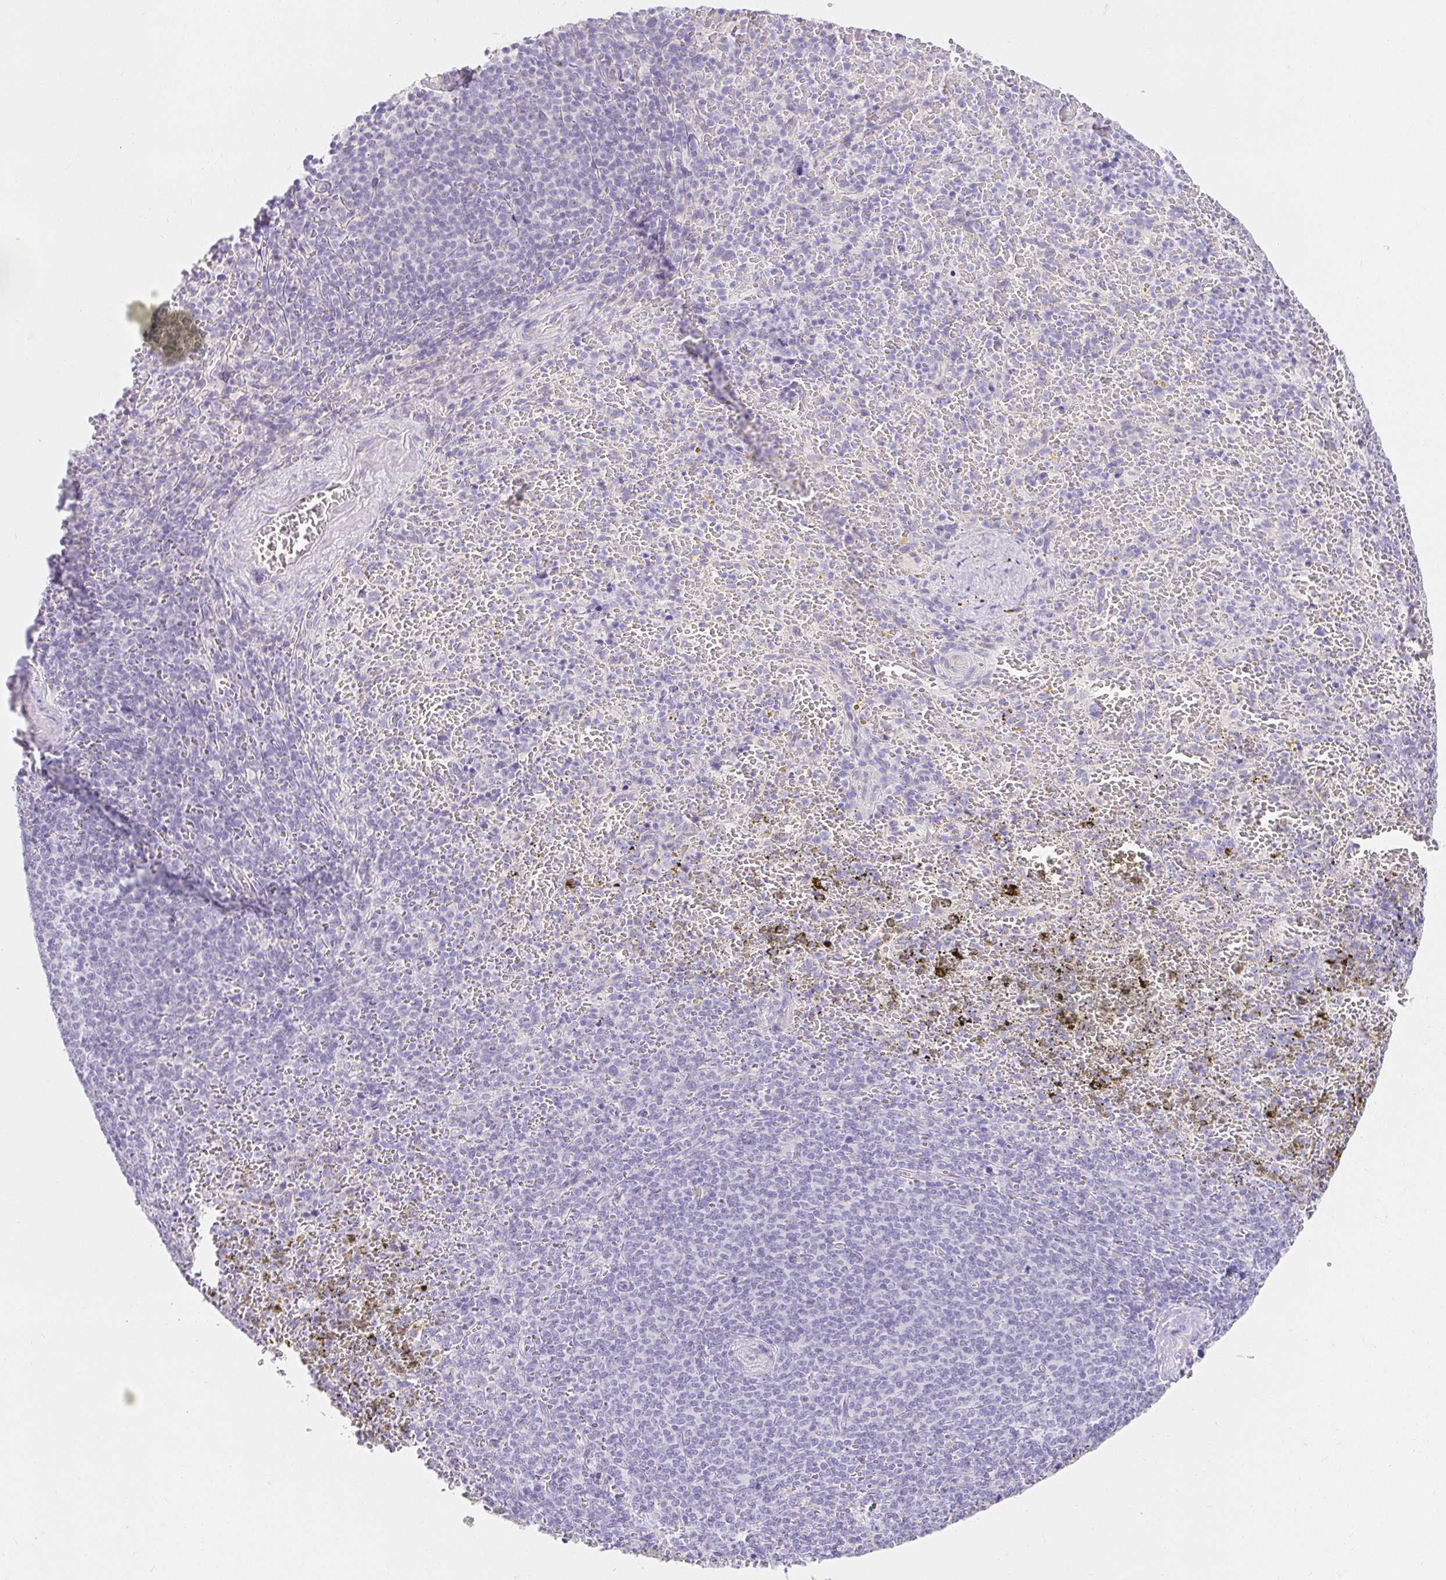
{"staining": {"intensity": "negative", "quantity": "none", "location": "none"}, "tissue": "spleen", "cell_type": "Cells in red pulp", "image_type": "normal", "snomed": [{"axis": "morphology", "description": "Normal tissue, NOS"}, {"axis": "topography", "description": "Spleen"}], "caption": "IHC micrograph of normal spleen stained for a protein (brown), which displays no expression in cells in red pulp.", "gene": "VGLL1", "patient": {"sex": "female", "age": 50}}